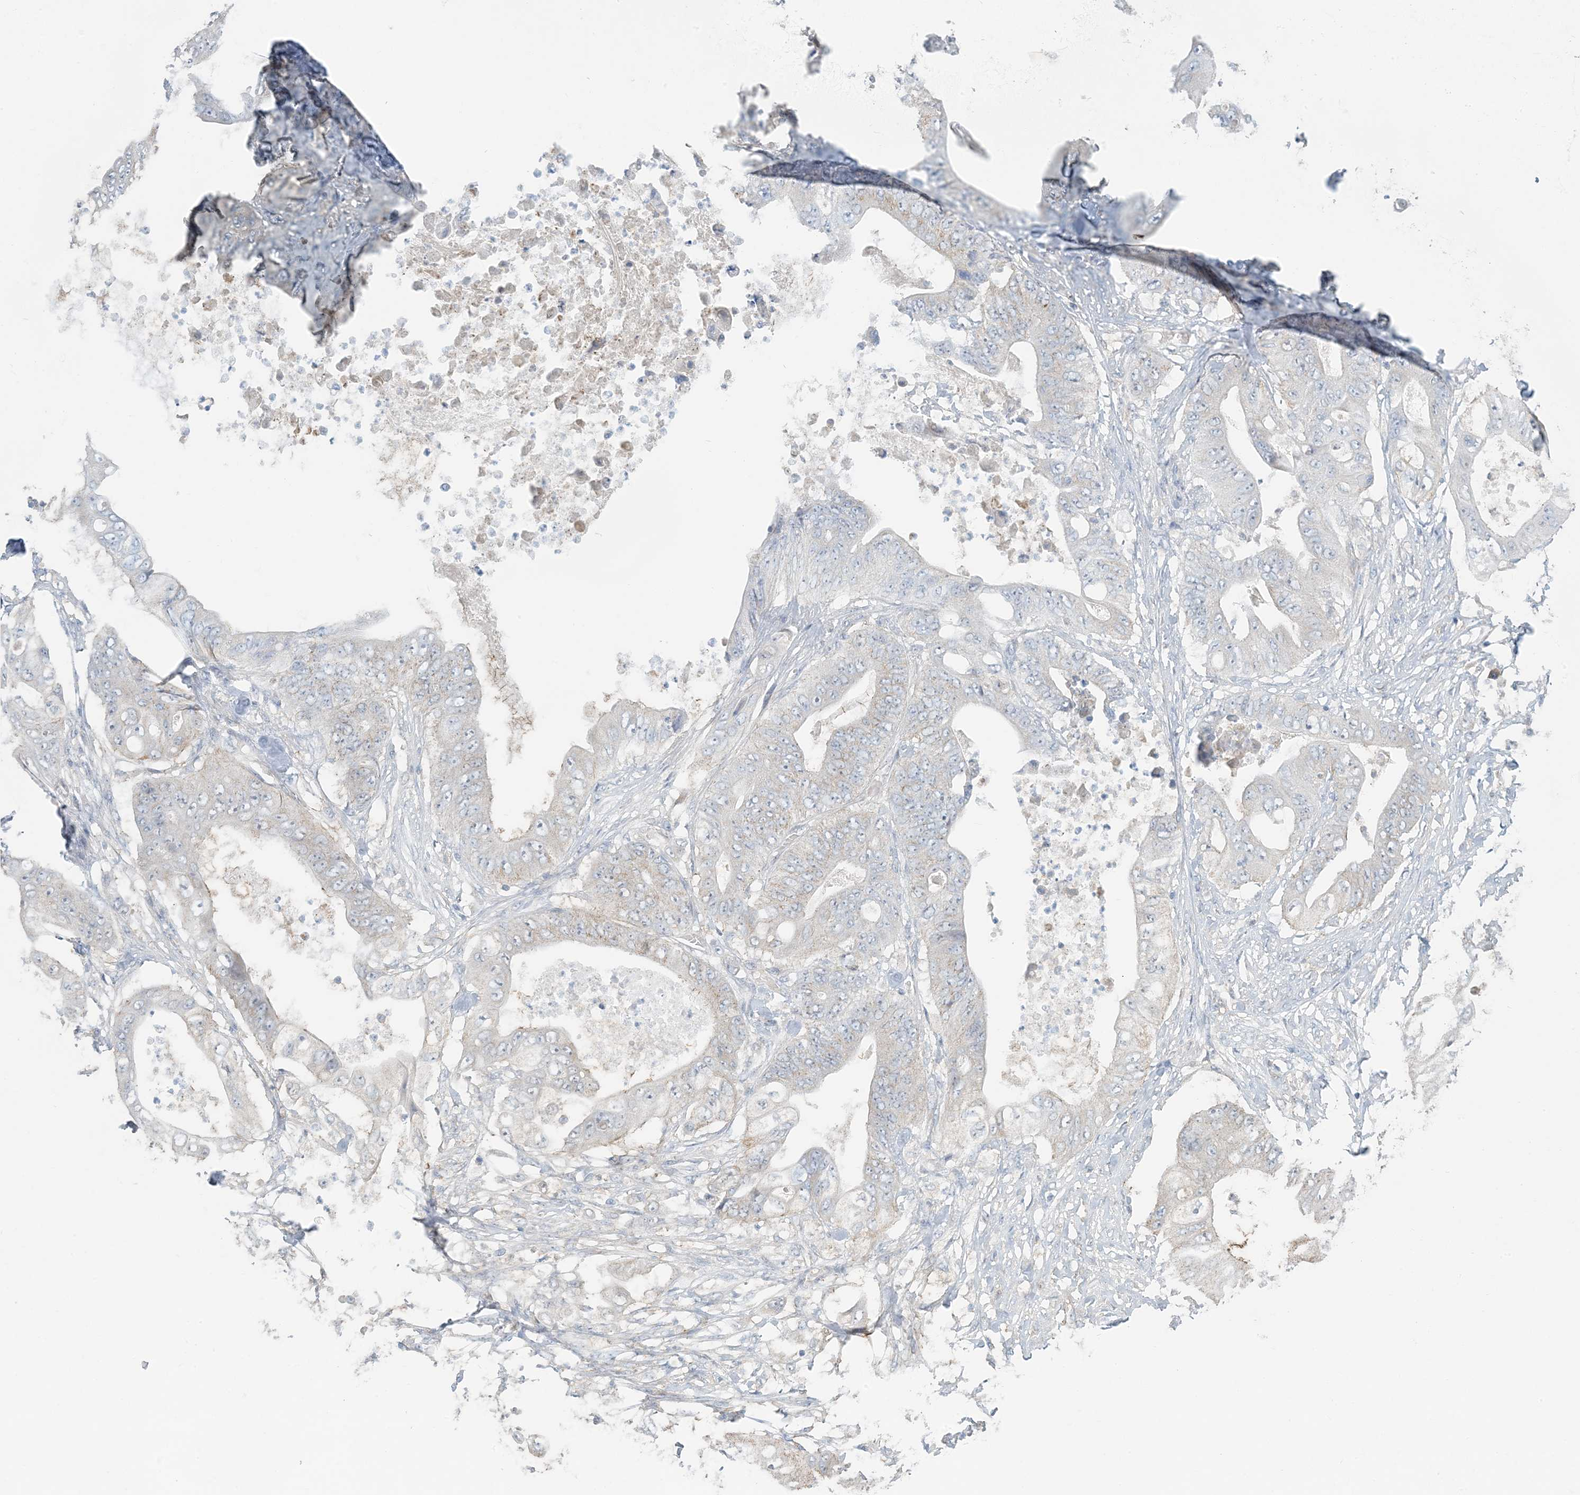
{"staining": {"intensity": "negative", "quantity": "none", "location": "none"}, "tissue": "stomach cancer", "cell_type": "Tumor cells", "image_type": "cancer", "snomed": [{"axis": "morphology", "description": "Adenocarcinoma, NOS"}, {"axis": "topography", "description": "Stomach"}], "caption": "The immunohistochemistry (IHC) histopathology image has no significant positivity in tumor cells of adenocarcinoma (stomach) tissue. (DAB immunohistochemistry visualized using brightfield microscopy, high magnification).", "gene": "HACL1", "patient": {"sex": "female", "age": 73}}